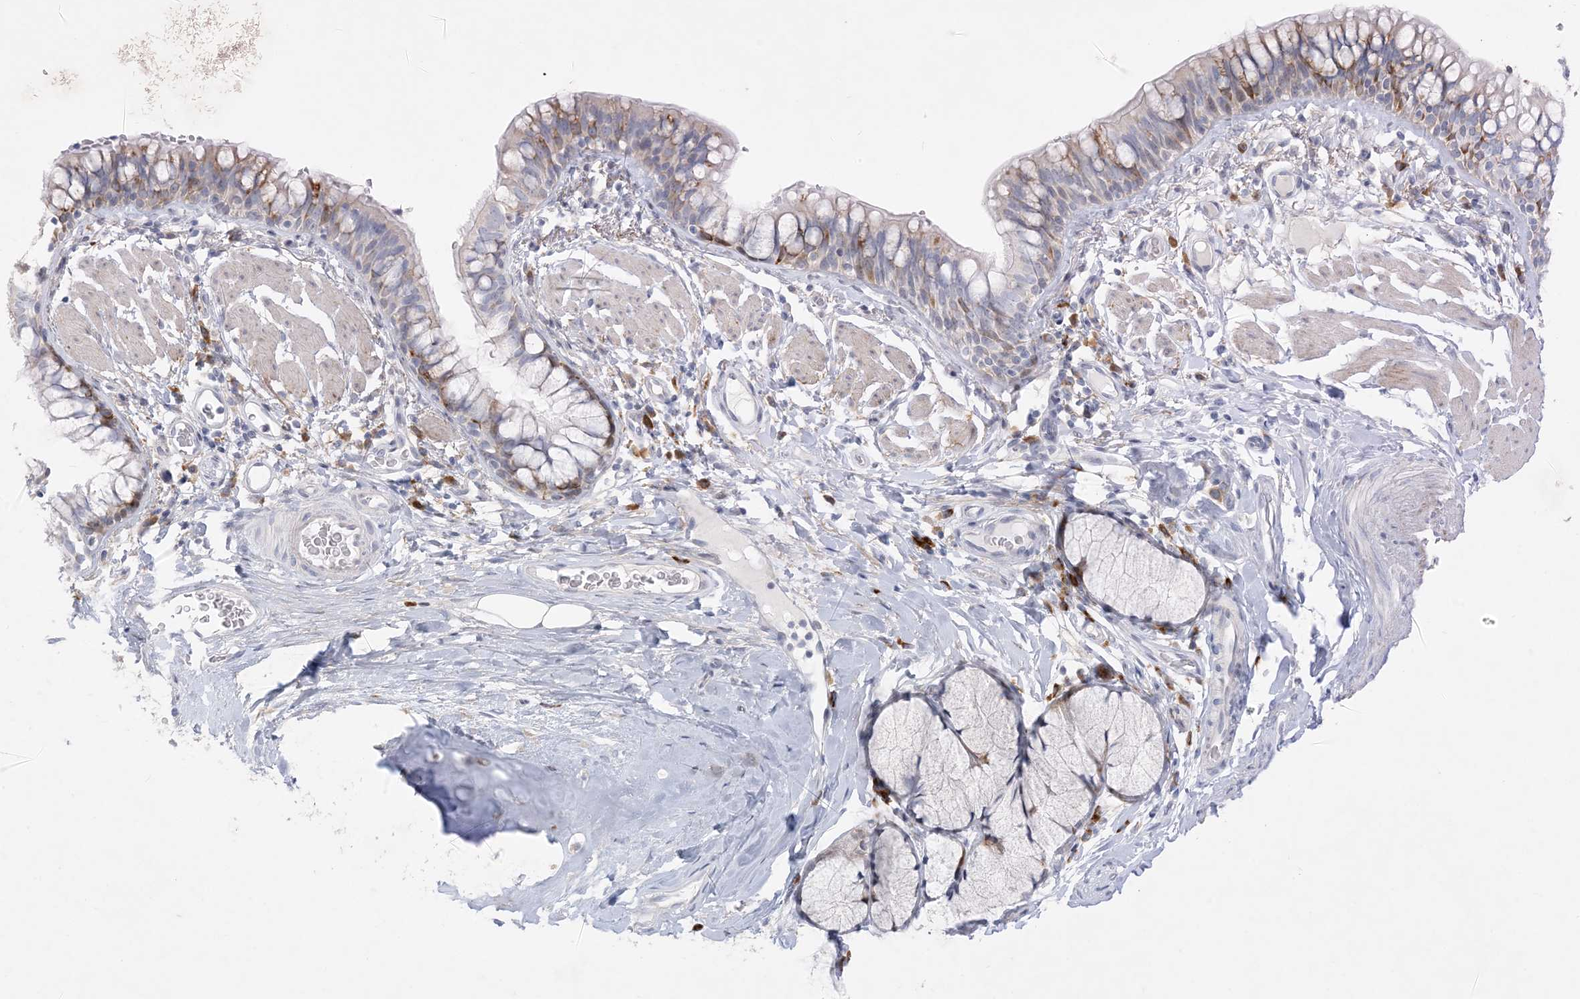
{"staining": {"intensity": "moderate", "quantity": "<25%", "location": "cytoplasmic/membranous"}, "tissue": "bronchus", "cell_type": "Respiratory epithelial cells", "image_type": "normal", "snomed": [{"axis": "morphology", "description": "Normal tissue, NOS"}, {"axis": "topography", "description": "Cartilage tissue"}, {"axis": "topography", "description": "Bronchus"}], "caption": "Protein staining by IHC shows moderate cytoplasmic/membranous positivity in approximately <25% of respiratory epithelial cells in normal bronchus.", "gene": "ZNF385D", "patient": {"sex": "female", "age": 36}}